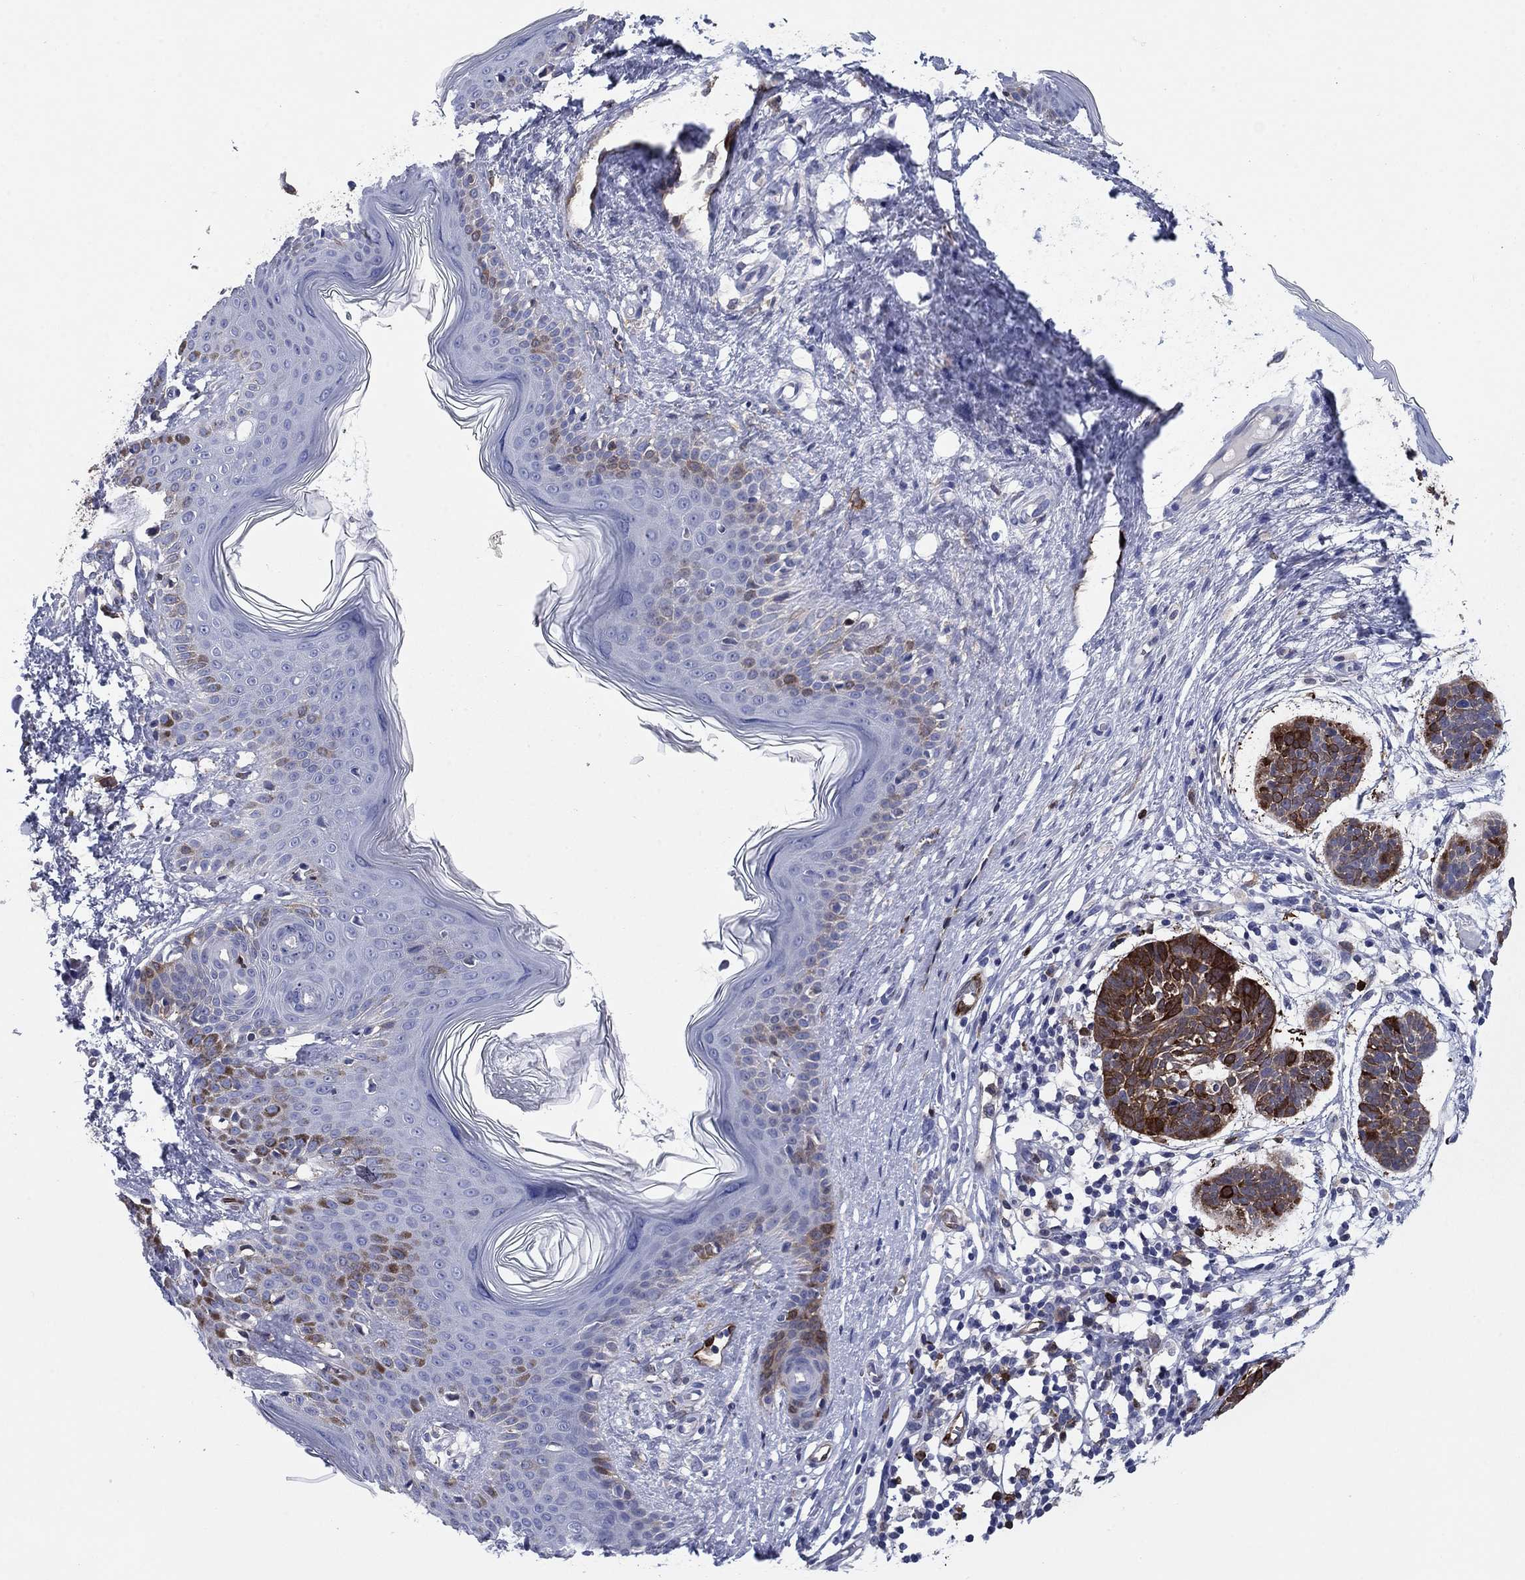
{"staining": {"intensity": "strong", "quantity": "25%-75%", "location": "cytoplasmic/membranous"}, "tissue": "skin cancer", "cell_type": "Tumor cells", "image_type": "cancer", "snomed": [{"axis": "morphology", "description": "Basal cell carcinoma"}, {"axis": "topography", "description": "Skin"}], "caption": "This image shows skin basal cell carcinoma stained with immunohistochemistry to label a protein in brown. The cytoplasmic/membranous of tumor cells show strong positivity for the protein. Nuclei are counter-stained blue.", "gene": "STMN1", "patient": {"sex": "male", "age": 85}}